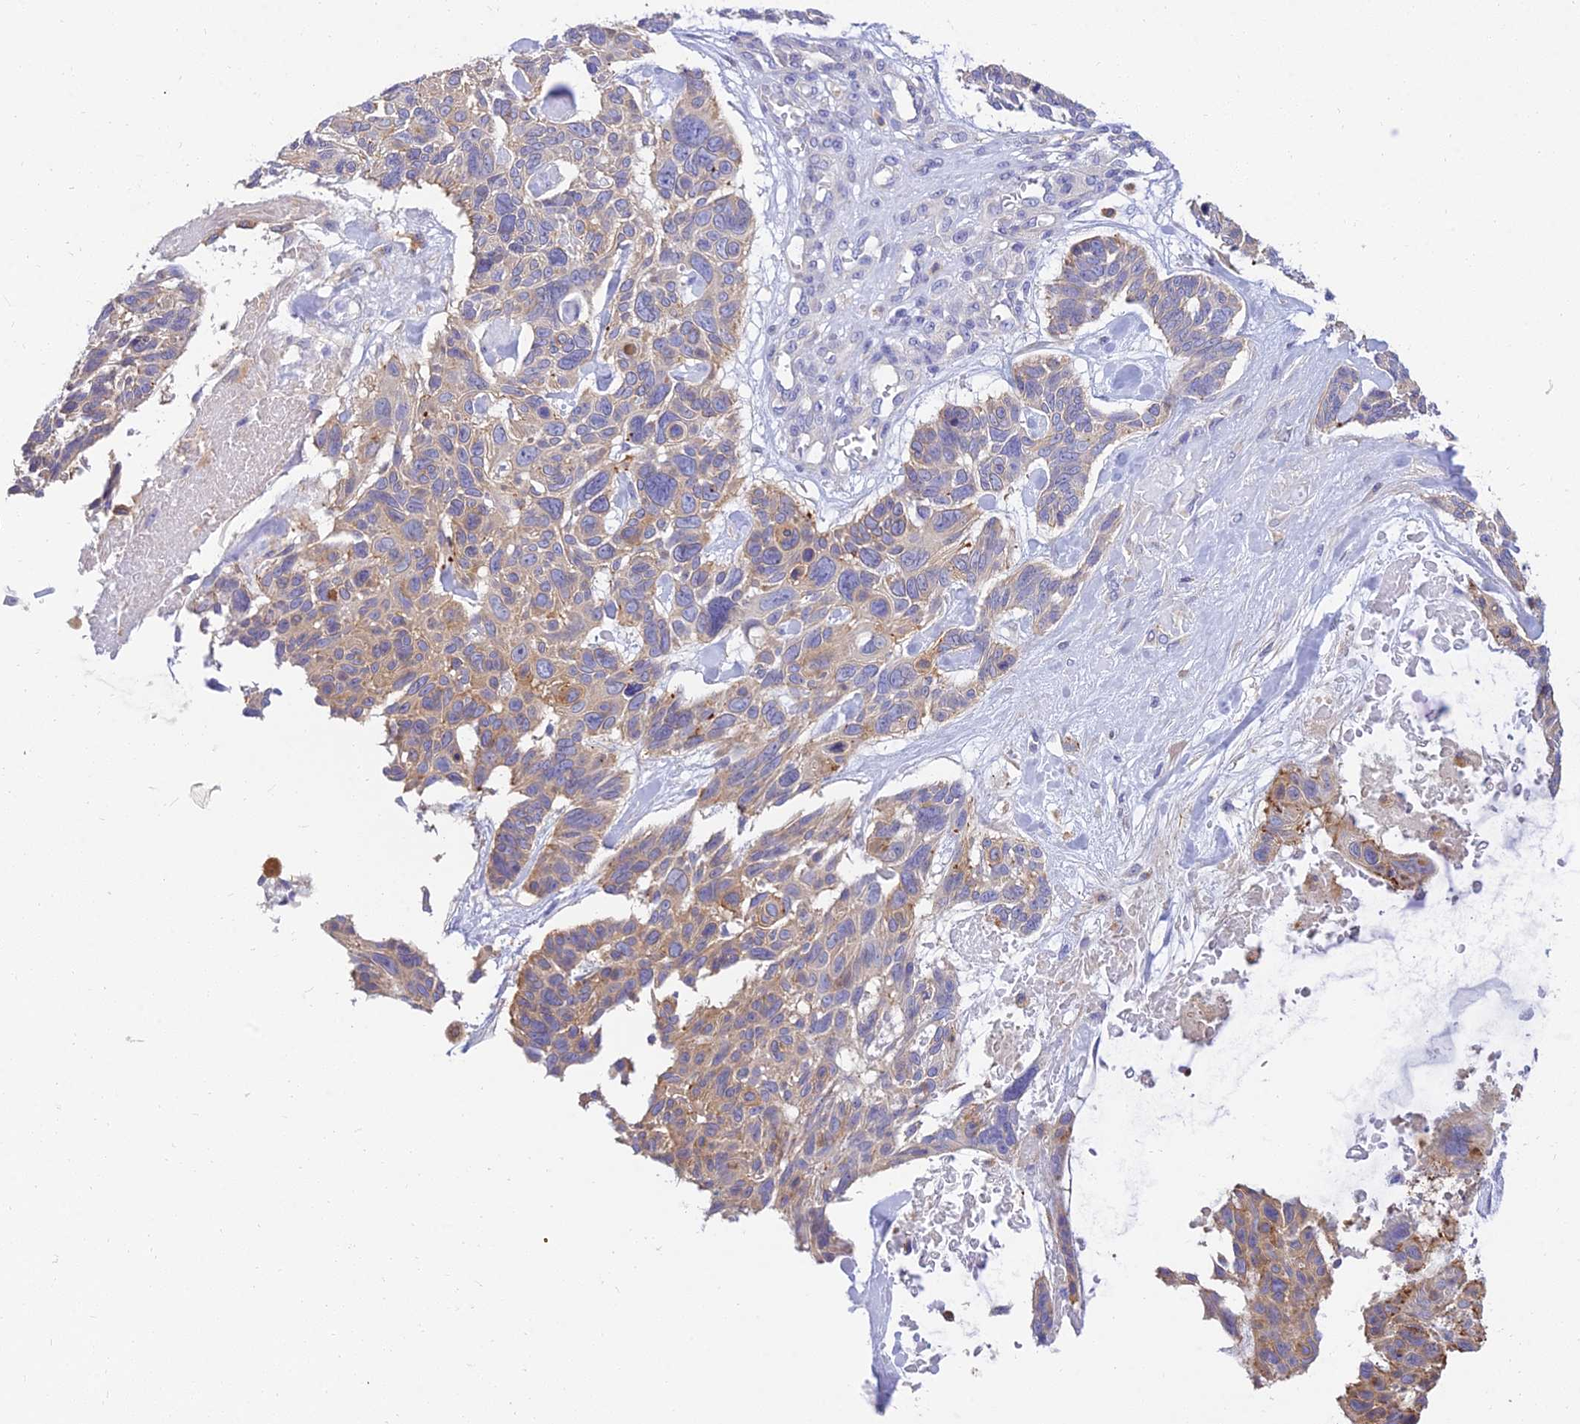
{"staining": {"intensity": "weak", "quantity": "25%-75%", "location": "cytoplasmic/membranous"}, "tissue": "skin cancer", "cell_type": "Tumor cells", "image_type": "cancer", "snomed": [{"axis": "morphology", "description": "Basal cell carcinoma"}, {"axis": "topography", "description": "Skin"}], "caption": "IHC (DAB) staining of skin cancer (basal cell carcinoma) demonstrates weak cytoplasmic/membranous protein expression in approximately 25%-75% of tumor cells. The staining was performed using DAB to visualize the protein expression in brown, while the nuclei were stained in blue with hematoxylin (Magnification: 20x).", "gene": "ARL8B", "patient": {"sex": "male", "age": 88}}